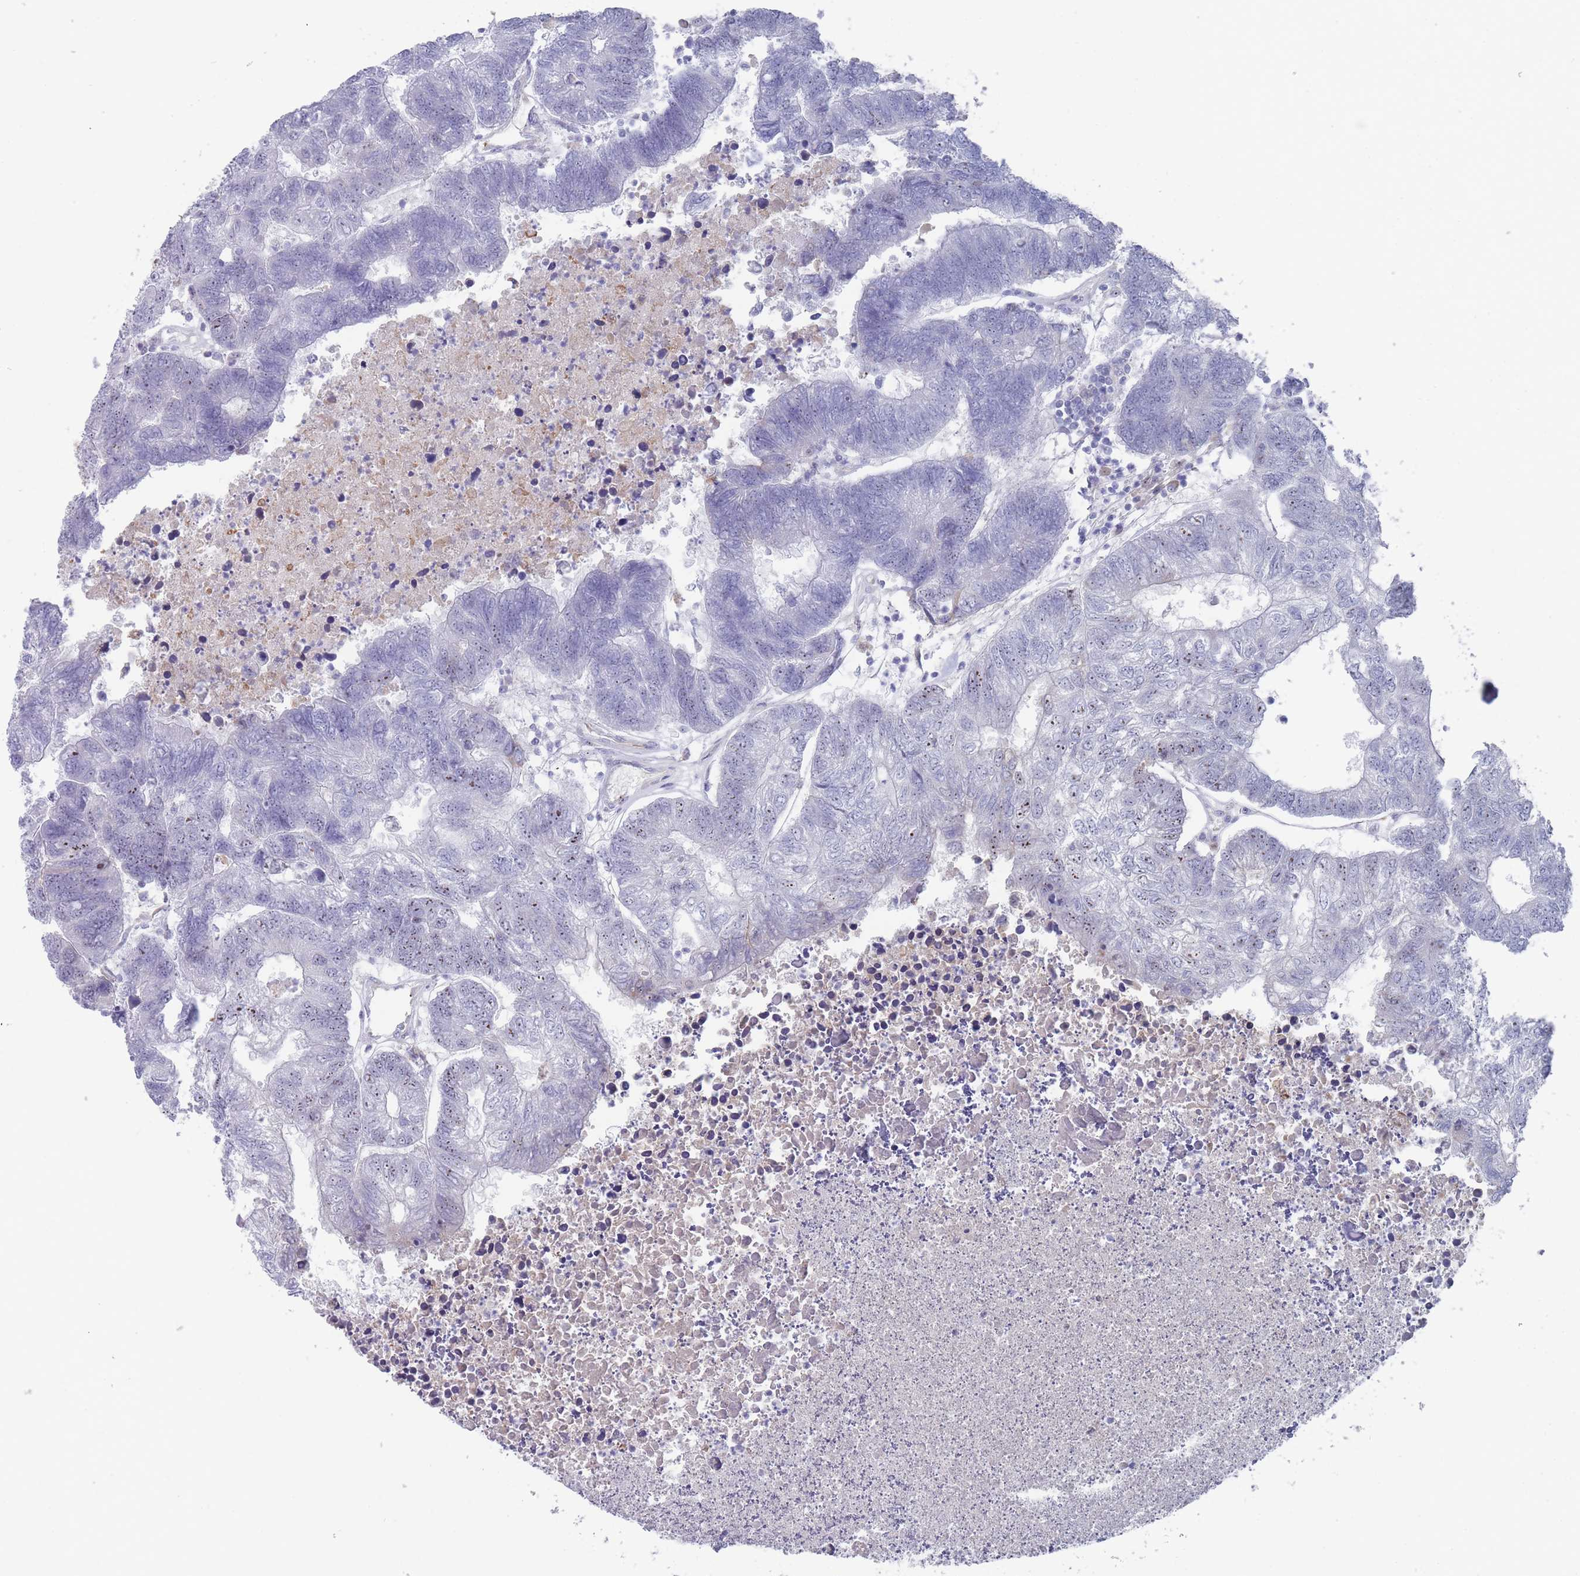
{"staining": {"intensity": "moderate", "quantity": "<25%", "location": "nuclear"}, "tissue": "colorectal cancer", "cell_type": "Tumor cells", "image_type": "cancer", "snomed": [{"axis": "morphology", "description": "Adenocarcinoma, NOS"}, {"axis": "topography", "description": "Colon"}], "caption": "DAB (3,3'-diaminobenzidine) immunohistochemical staining of colorectal cancer (adenocarcinoma) shows moderate nuclear protein staining in about <25% of tumor cells. The protein is shown in brown color, while the nuclei are stained blue.", "gene": "ST8SIA5", "patient": {"sex": "female", "age": 48}}